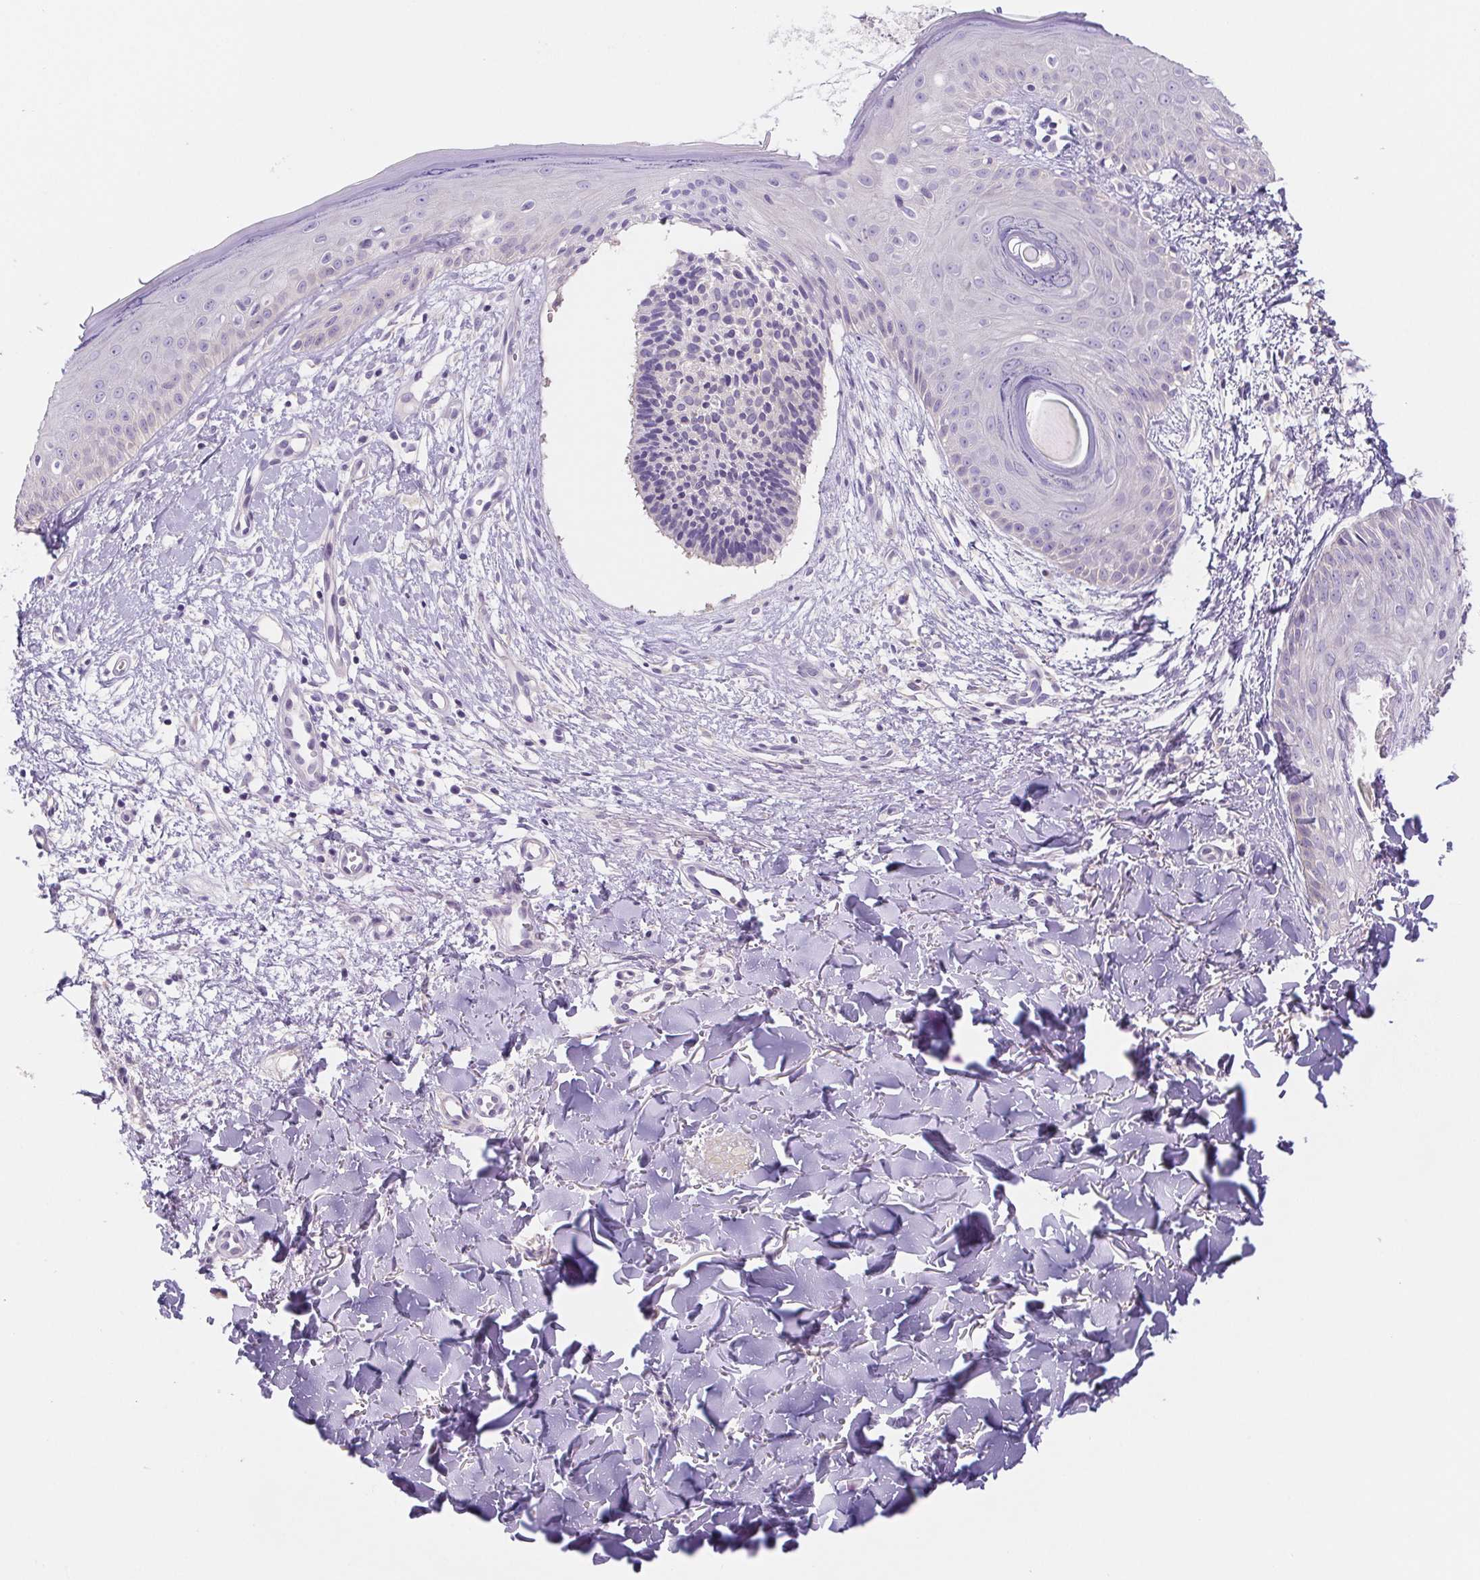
{"staining": {"intensity": "negative", "quantity": "none", "location": "none"}, "tissue": "skin cancer", "cell_type": "Tumor cells", "image_type": "cancer", "snomed": [{"axis": "morphology", "description": "Basal cell carcinoma"}, {"axis": "topography", "description": "Skin"}], "caption": "High power microscopy histopathology image of an IHC photomicrograph of skin basal cell carcinoma, revealing no significant expression in tumor cells.", "gene": "DYNC2LI1", "patient": {"sex": "male", "age": 51}}